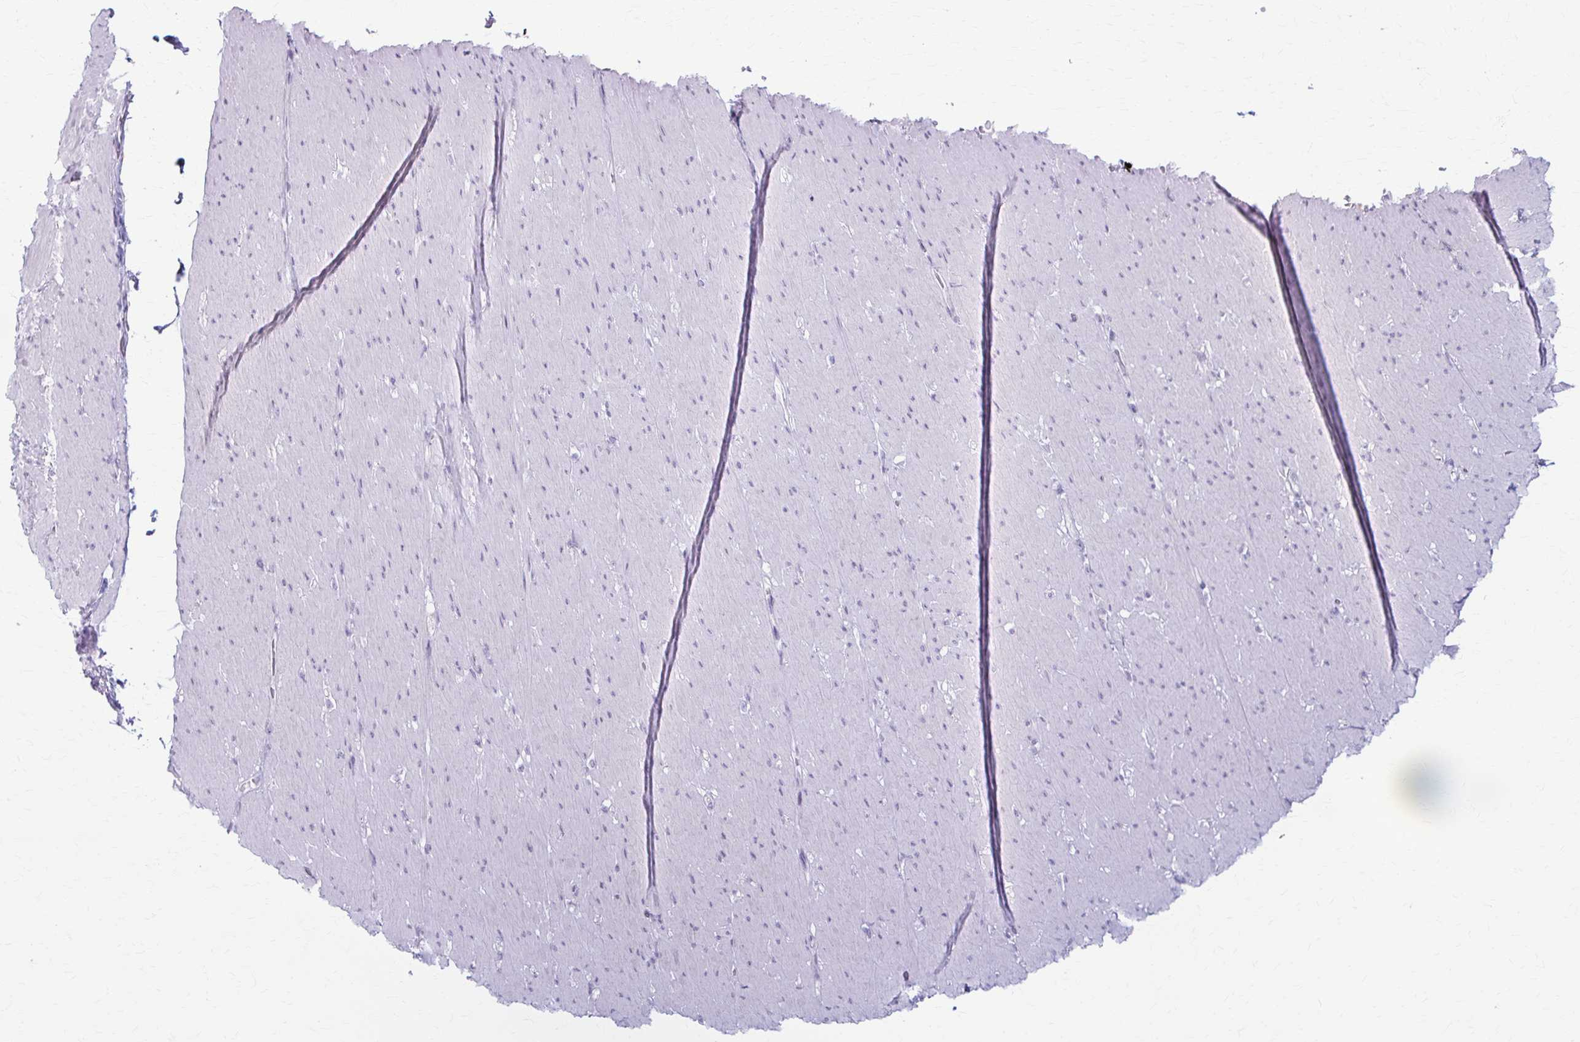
{"staining": {"intensity": "negative", "quantity": "none", "location": "none"}, "tissue": "smooth muscle", "cell_type": "Smooth muscle cells", "image_type": "normal", "snomed": [{"axis": "morphology", "description": "Normal tissue, NOS"}, {"axis": "topography", "description": "Smooth muscle"}, {"axis": "topography", "description": "Rectum"}], "caption": "IHC photomicrograph of unremarkable human smooth muscle stained for a protein (brown), which reveals no expression in smooth muscle cells.", "gene": "LDLRAP1", "patient": {"sex": "male", "age": 53}}